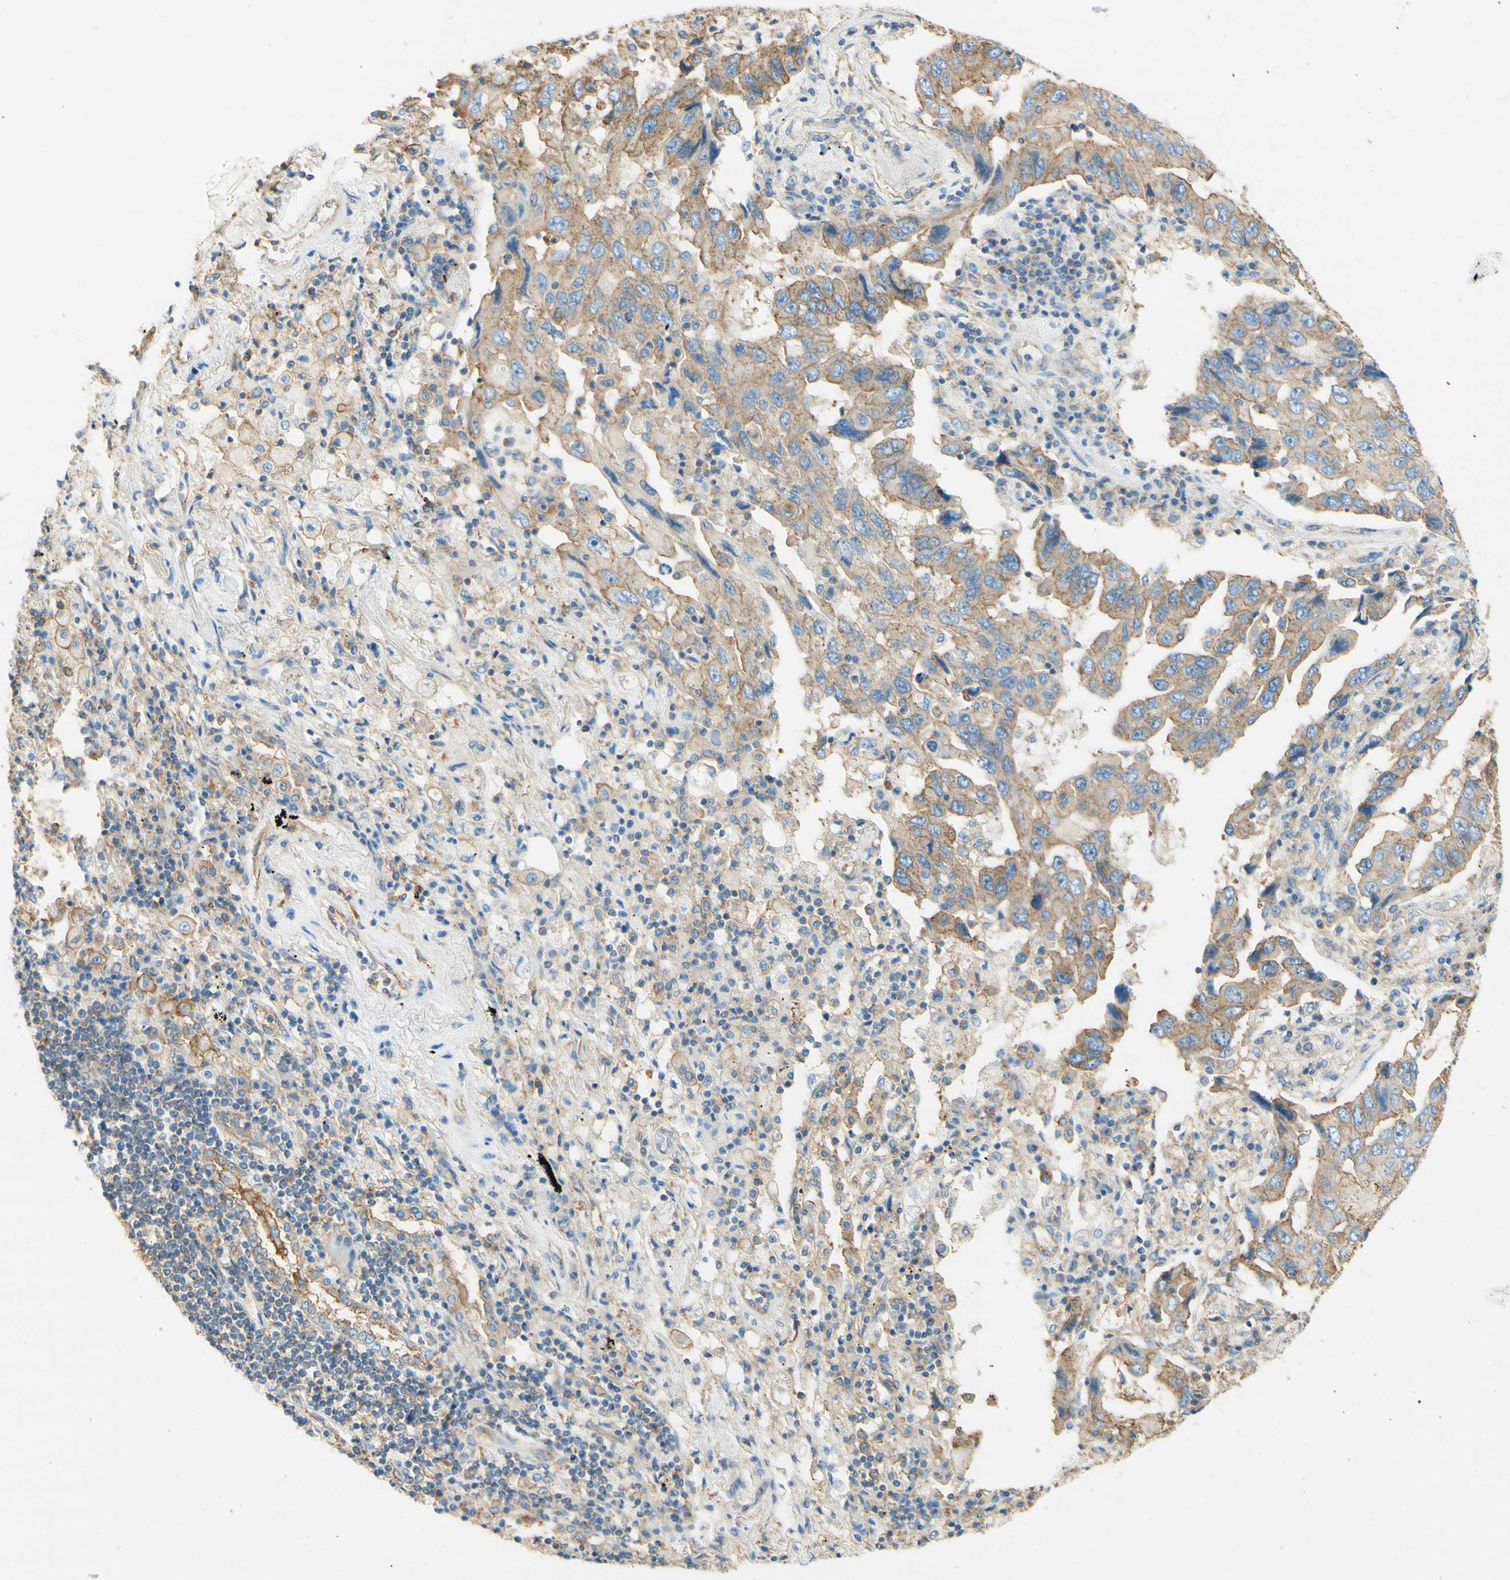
{"staining": {"intensity": "weak", "quantity": "25%-75%", "location": "cytoplasmic/membranous"}, "tissue": "lung cancer", "cell_type": "Tumor cells", "image_type": "cancer", "snomed": [{"axis": "morphology", "description": "Adenocarcinoma, NOS"}, {"axis": "topography", "description": "Lung"}], "caption": "Lung adenocarcinoma was stained to show a protein in brown. There is low levels of weak cytoplasmic/membranous expression in about 25%-75% of tumor cells.", "gene": "CLTC", "patient": {"sex": "female", "age": 65}}